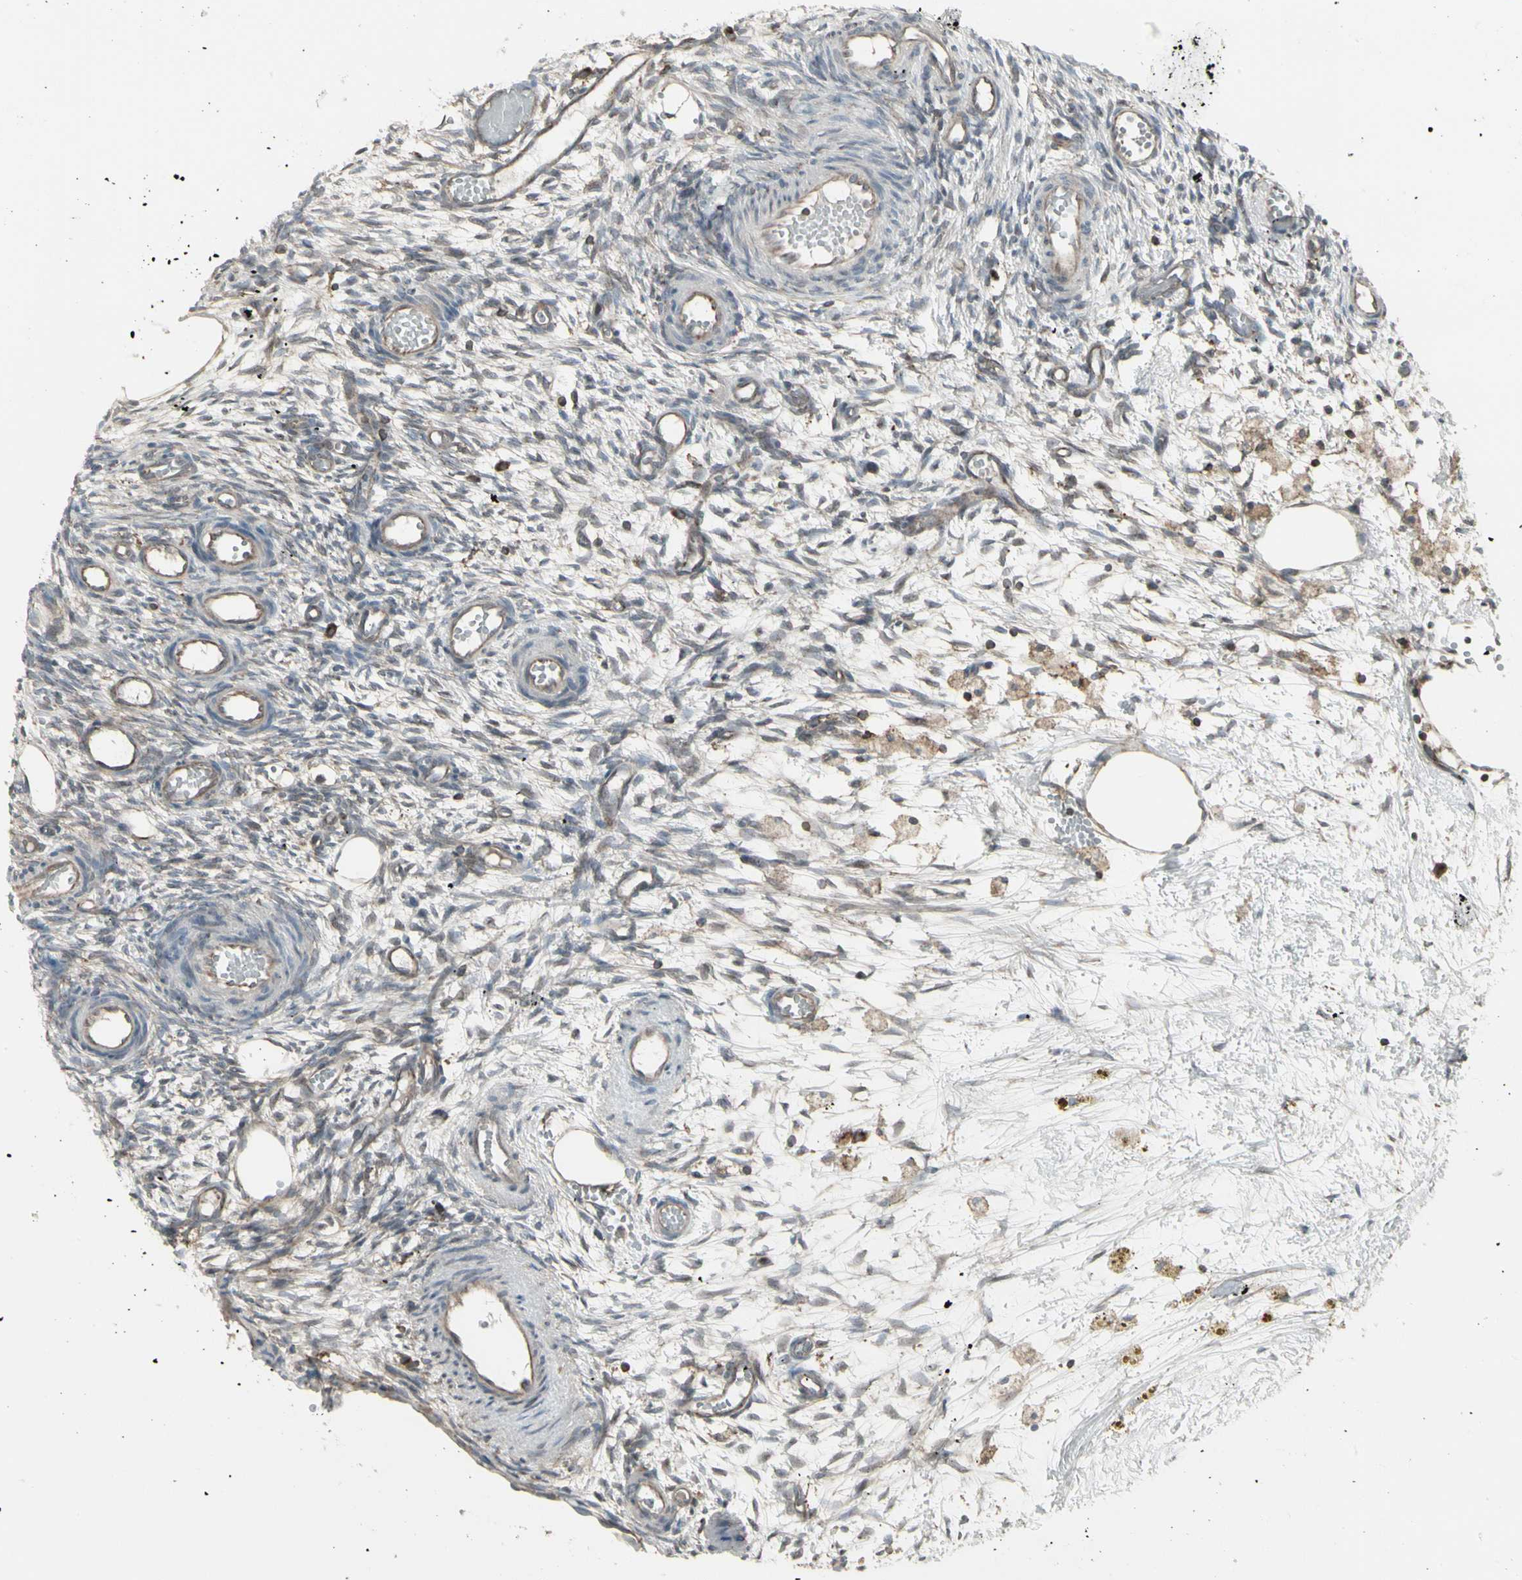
{"staining": {"intensity": "weak", "quantity": "25%-75%", "location": "cytoplasmic/membranous"}, "tissue": "ovary", "cell_type": "Ovarian stroma cells", "image_type": "normal", "snomed": [{"axis": "morphology", "description": "Normal tissue, NOS"}, {"axis": "topography", "description": "Ovary"}], "caption": "Brown immunohistochemical staining in benign human ovary displays weak cytoplasmic/membranous positivity in about 25%-75% of ovarian stroma cells.", "gene": "EPS15", "patient": {"sex": "female", "age": 35}}